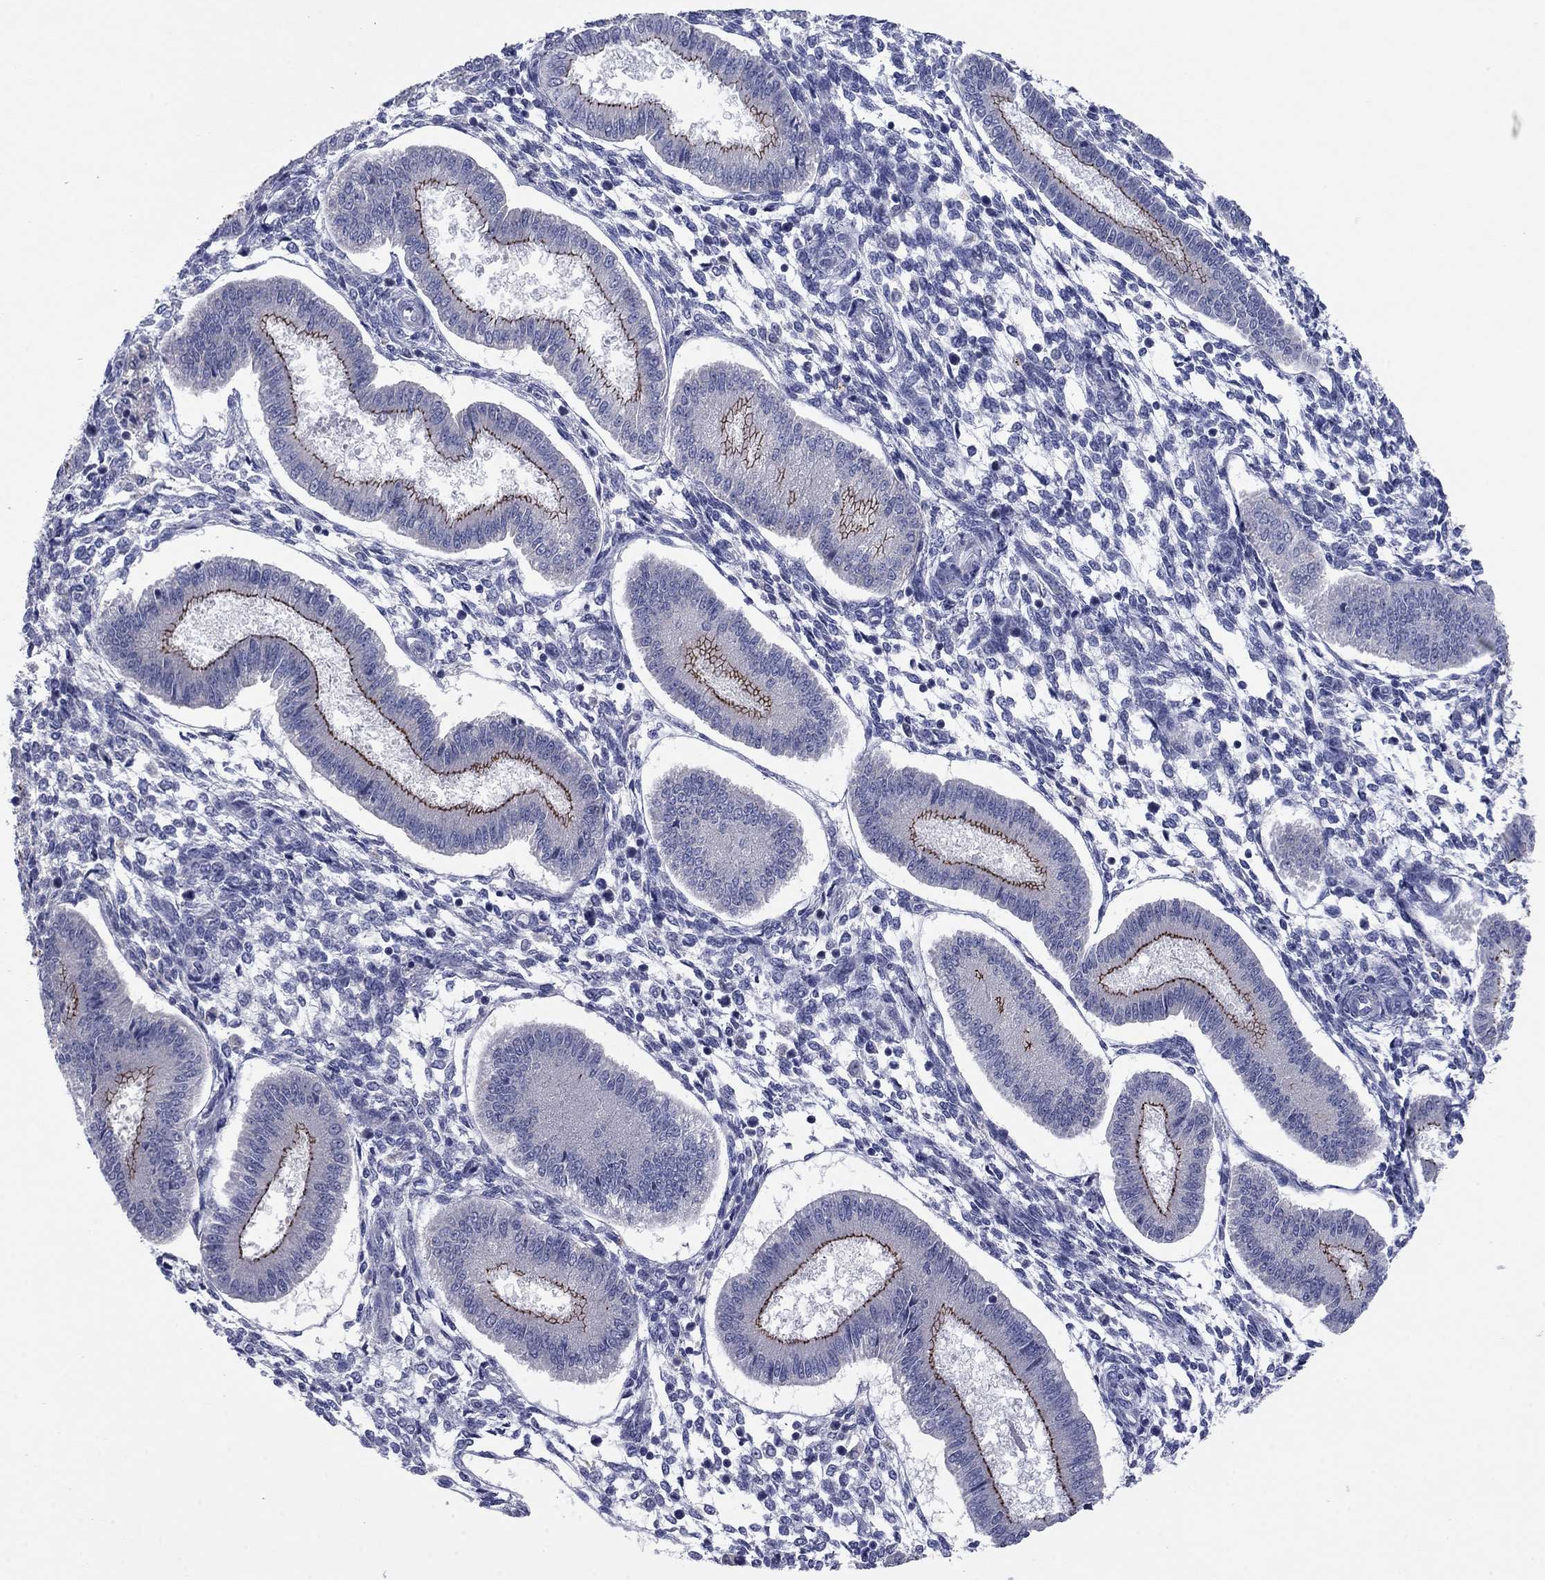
{"staining": {"intensity": "negative", "quantity": "none", "location": "none"}, "tissue": "endometrium", "cell_type": "Cells in endometrial stroma", "image_type": "normal", "snomed": [{"axis": "morphology", "description": "Normal tissue, NOS"}, {"axis": "topography", "description": "Endometrium"}], "caption": "Immunohistochemistry (IHC) of benign human endometrium displays no staining in cells in endometrial stroma.", "gene": "CNTNAP4", "patient": {"sex": "female", "age": 43}}